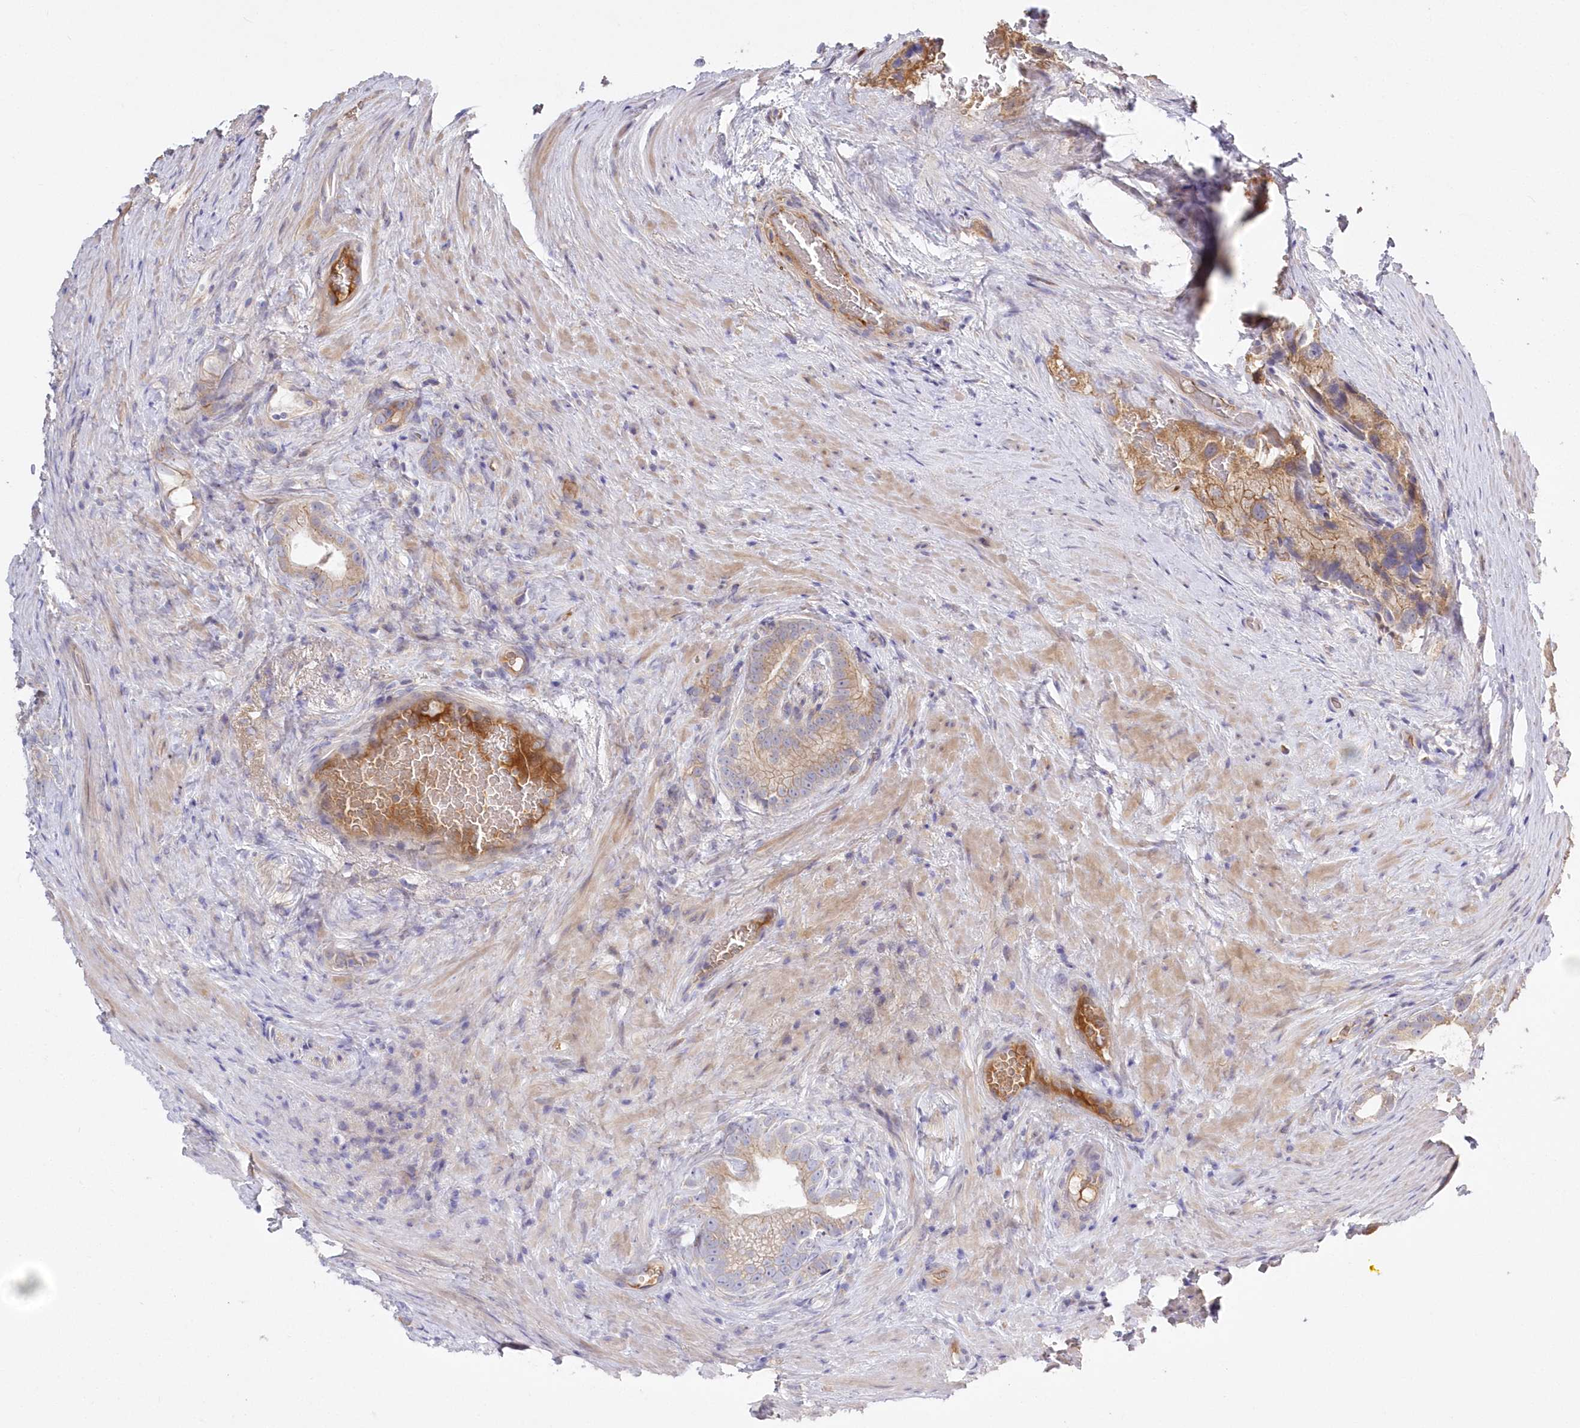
{"staining": {"intensity": "weak", "quantity": "25%-75%", "location": "cytoplasmic/membranous"}, "tissue": "prostate cancer", "cell_type": "Tumor cells", "image_type": "cancer", "snomed": [{"axis": "morphology", "description": "Adenocarcinoma, Low grade"}, {"axis": "topography", "description": "Prostate"}], "caption": "Immunohistochemistry (IHC) photomicrograph of neoplastic tissue: human prostate cancer (low-grade adenocarcinoma) stained using immunohistochemistry demonstrates low levels of weak protein expression localized specifically in the cytoplasmic/membranous of tumor cells, appearing as a cytoplasmic/membranous brown color.", "gene": "WBP1L", "patient": {"sex": "male", "age": 71}}